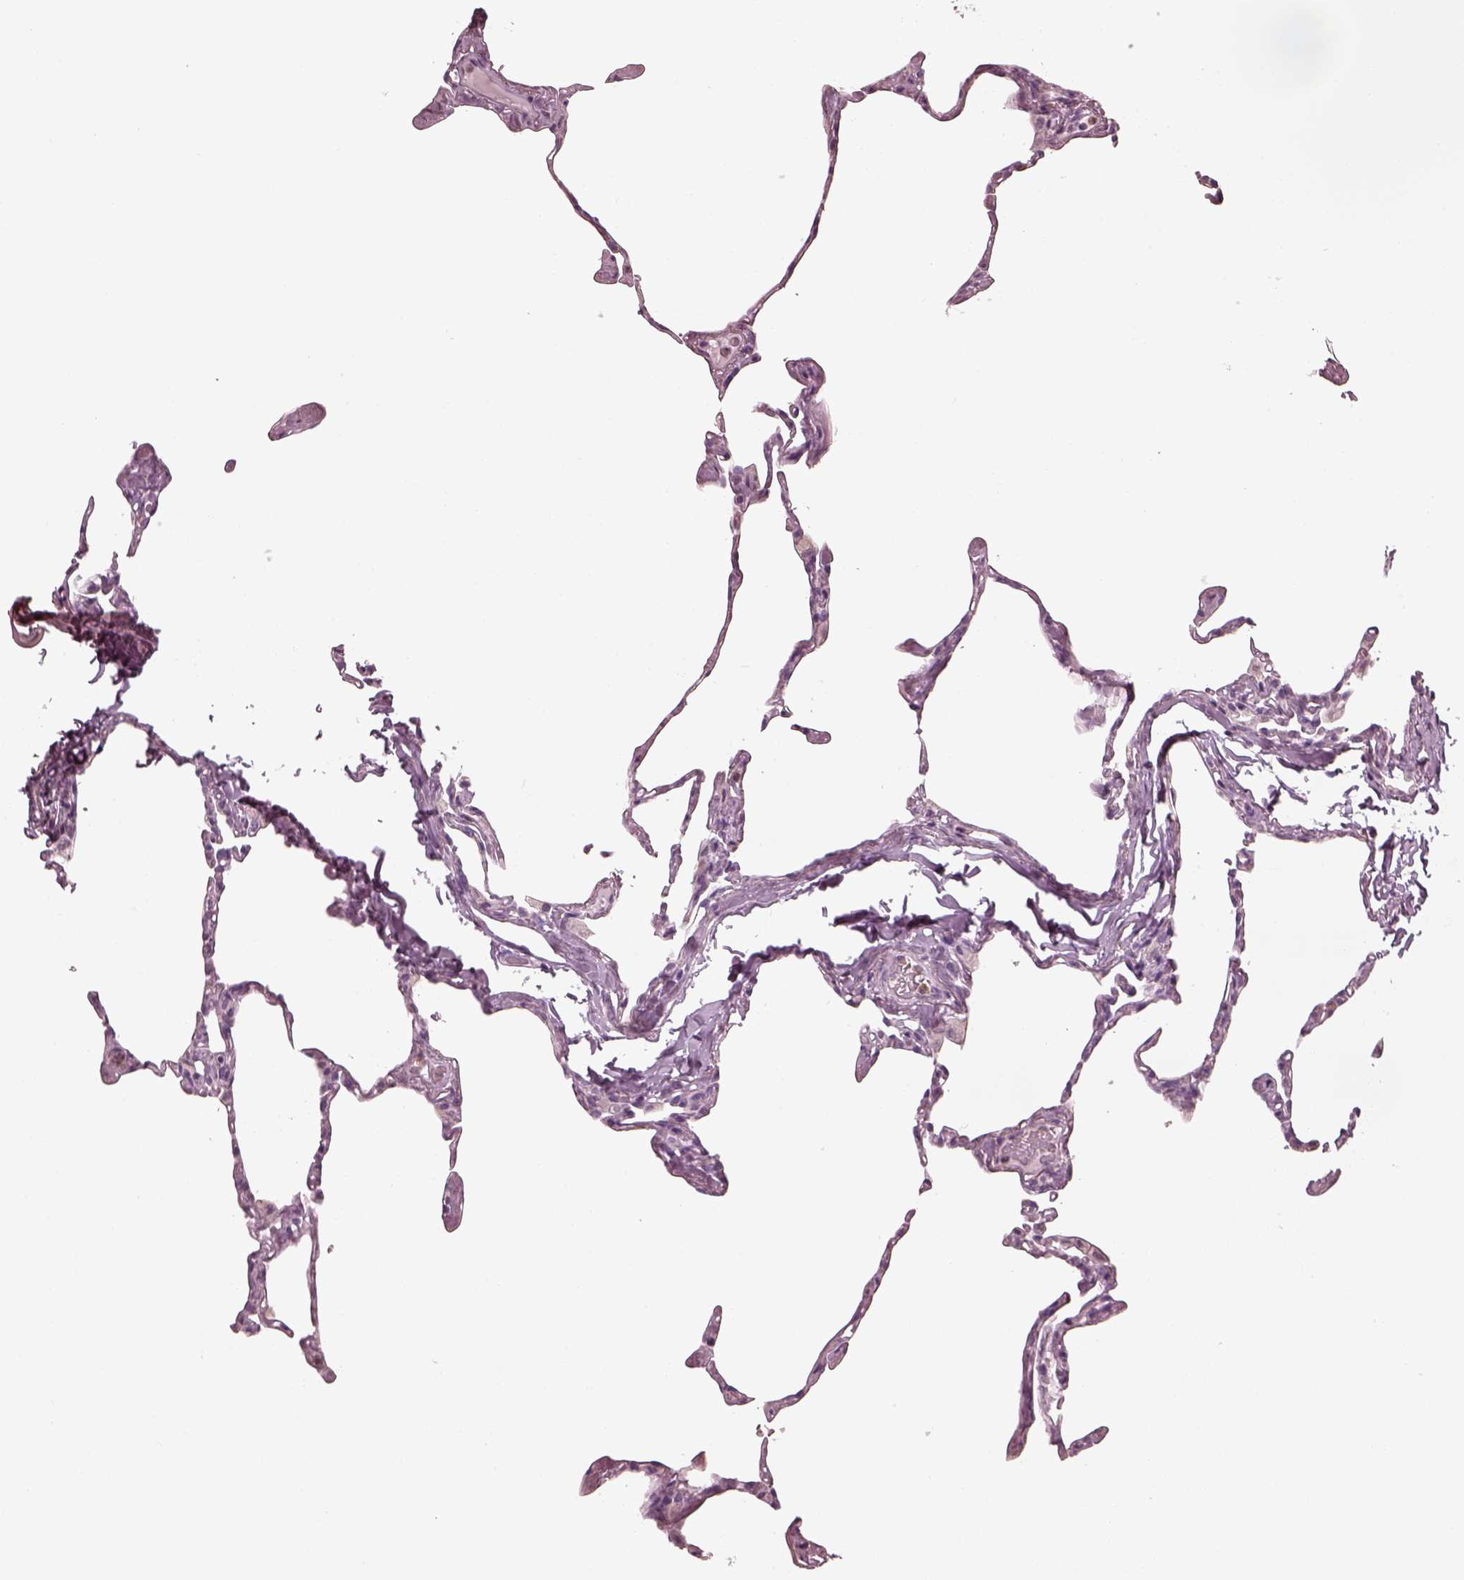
{"staining": {"intensity": "negative", "quantity": "none", "location": "none"}, "tissue": "lung", "cell_type": "Alveolar cells", "image_type": "normal", "snomed": [{"axis": "morphology", "description": "Normal tissue, NOS"}, {"axis": "topography", "description": "Lung"}], "caption": "Immunohistochemical staining of normal human lung demonstrates no significant positivity in alveolar cells. Brightfield microscopy of immunohistochemistry (IHC) stained with DAB (3,3'-diaminobenzidine) (brown) and hematoxylin (blue), captured at high magnification.", "gene": "CCDC170", "patient": {"sex": "male", "age": 65}}